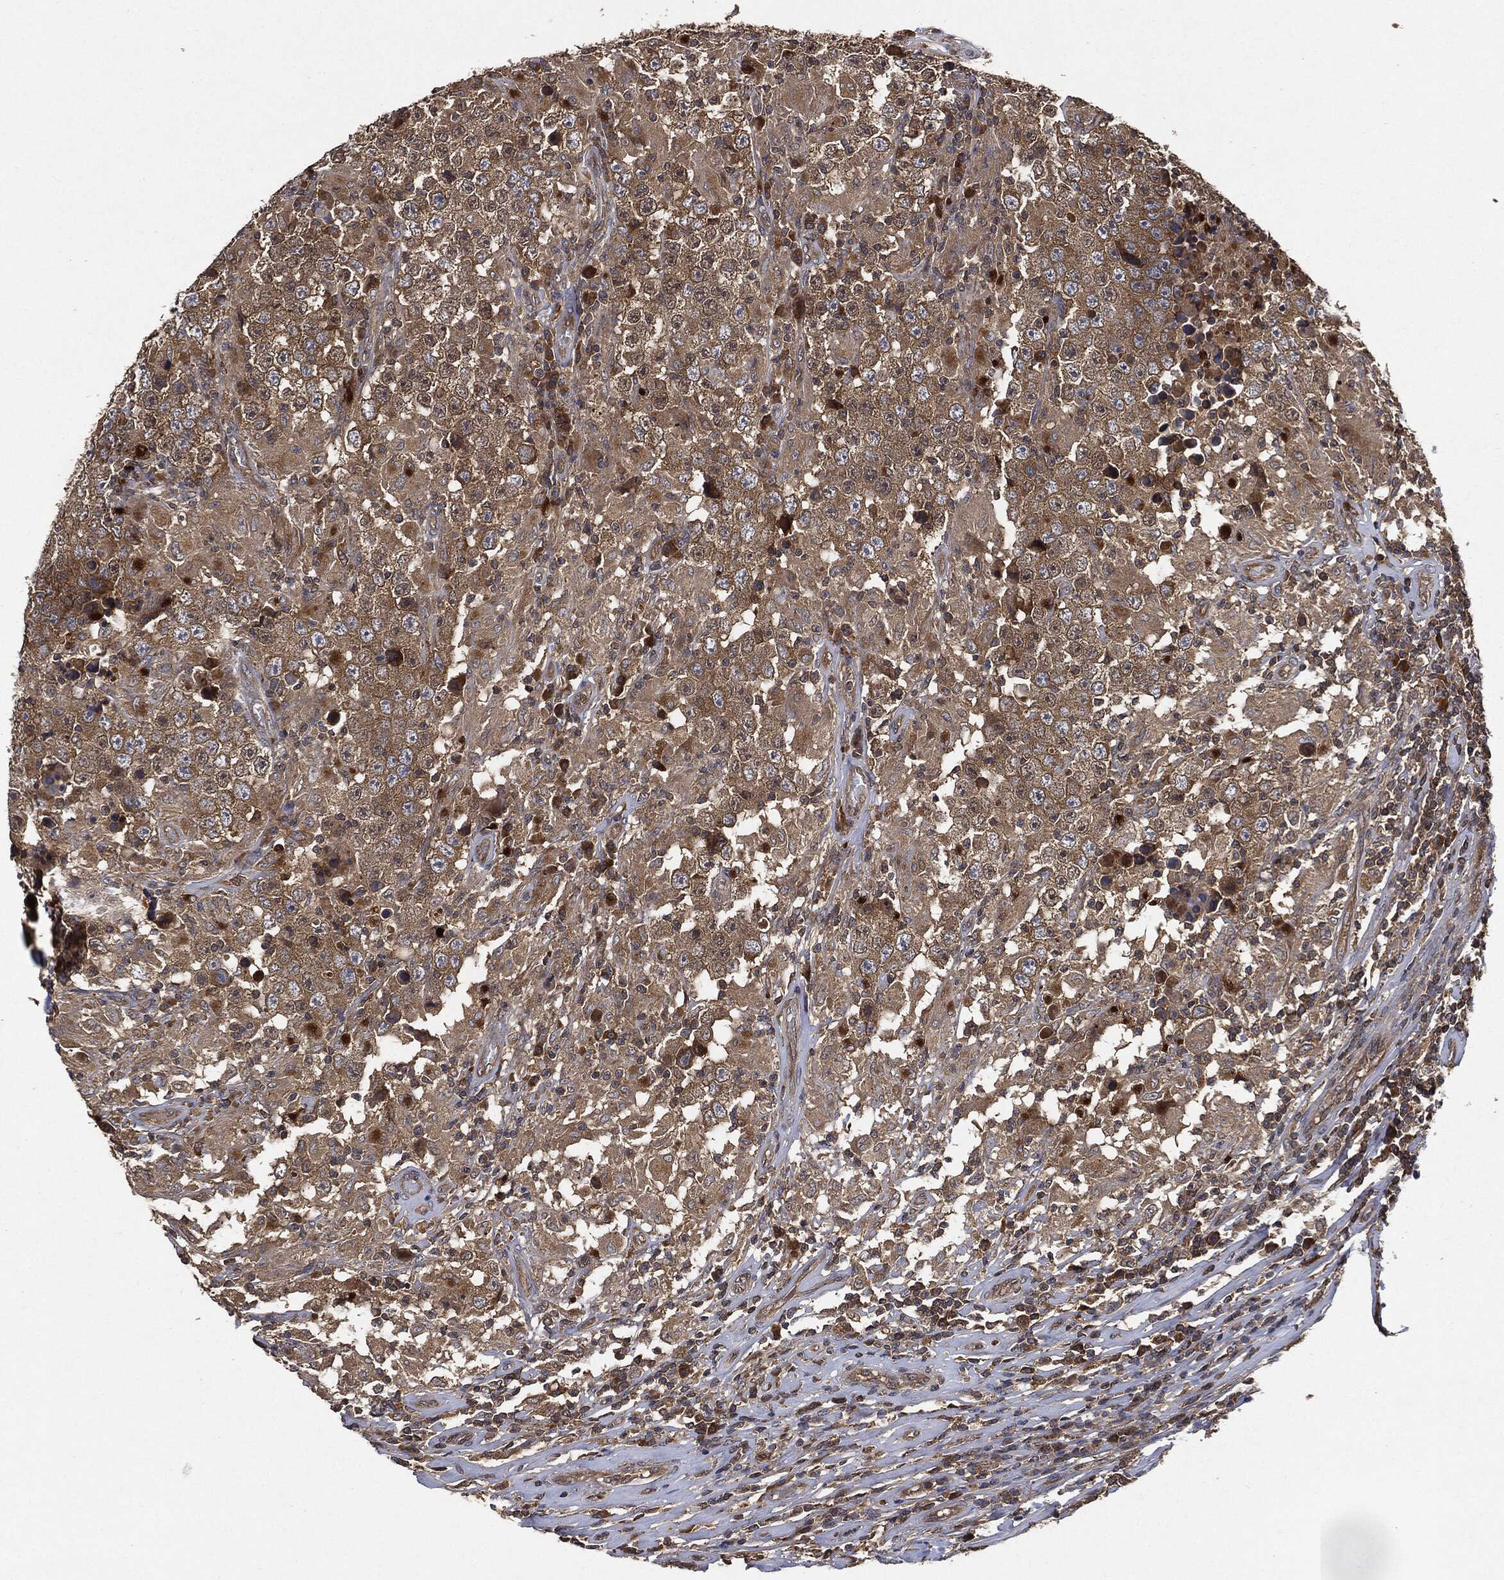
{"staining": {"intensity": "weak", "quantity": ">75%", "location": "cytoplasmic/membranous"}, "tissue": "testis cancer", "cell_type": "Tumor cells", "image_type": "cancer", "snomed": [{"axis": "morphology", "description": "Seminoma, NOS"}, {"axis": "morphology", "description": "Carcinoma, Embryonal, NOS"}, {"axis": "topography", "description": "Testis"}], "caption": "Protein analysis of embryonal carcinoma (testis) tissue exhibits weak cytoplasmic/membranous staining in about >75% of tumor cells. (DAB IHC, brown staining for protein, blue staining for nuclei).", "gene": "BRAF", "patient": {"sex": "male", "age": 41}}